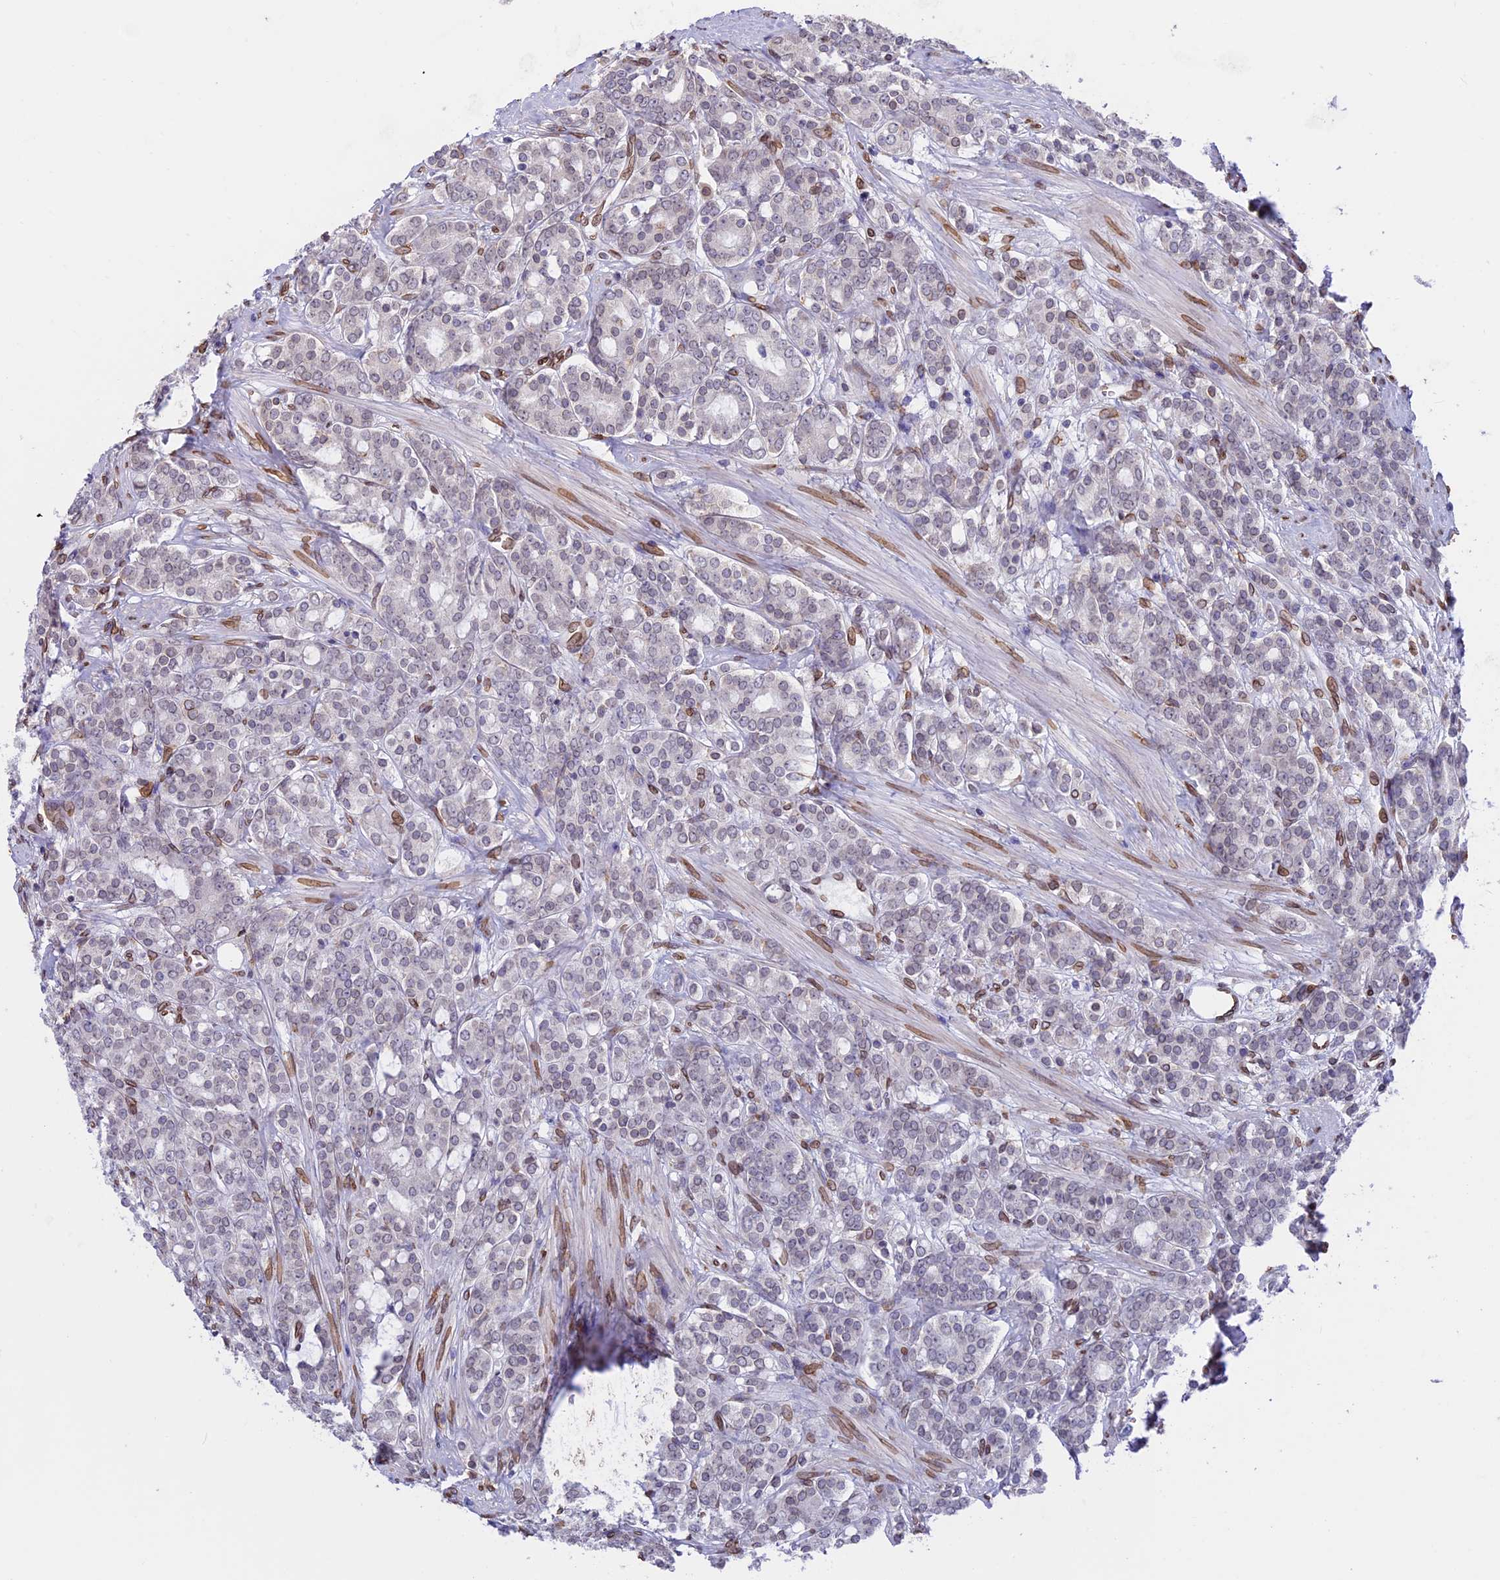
{"staining": {"intensity": "weak", "quantity": "<25%", "location": "cytoplasmic/membranous,nuclear"}, "tissue": "prostate cancer", "cell_type": "Tumor cells", "image_type": "cancer", "snomed": [{"axis": "morphology", "description": "Adenocarcinoma, High grade"}, {"axis": "topography", "description": "Prostate"}], "caption": "This is an IHC photomicrograph of high-grade adenocarcinoma (prostate). There is no expression in tumor cells.", "gene": "TMPRSS7", "patient": {"sex": "male", "age": 62}}